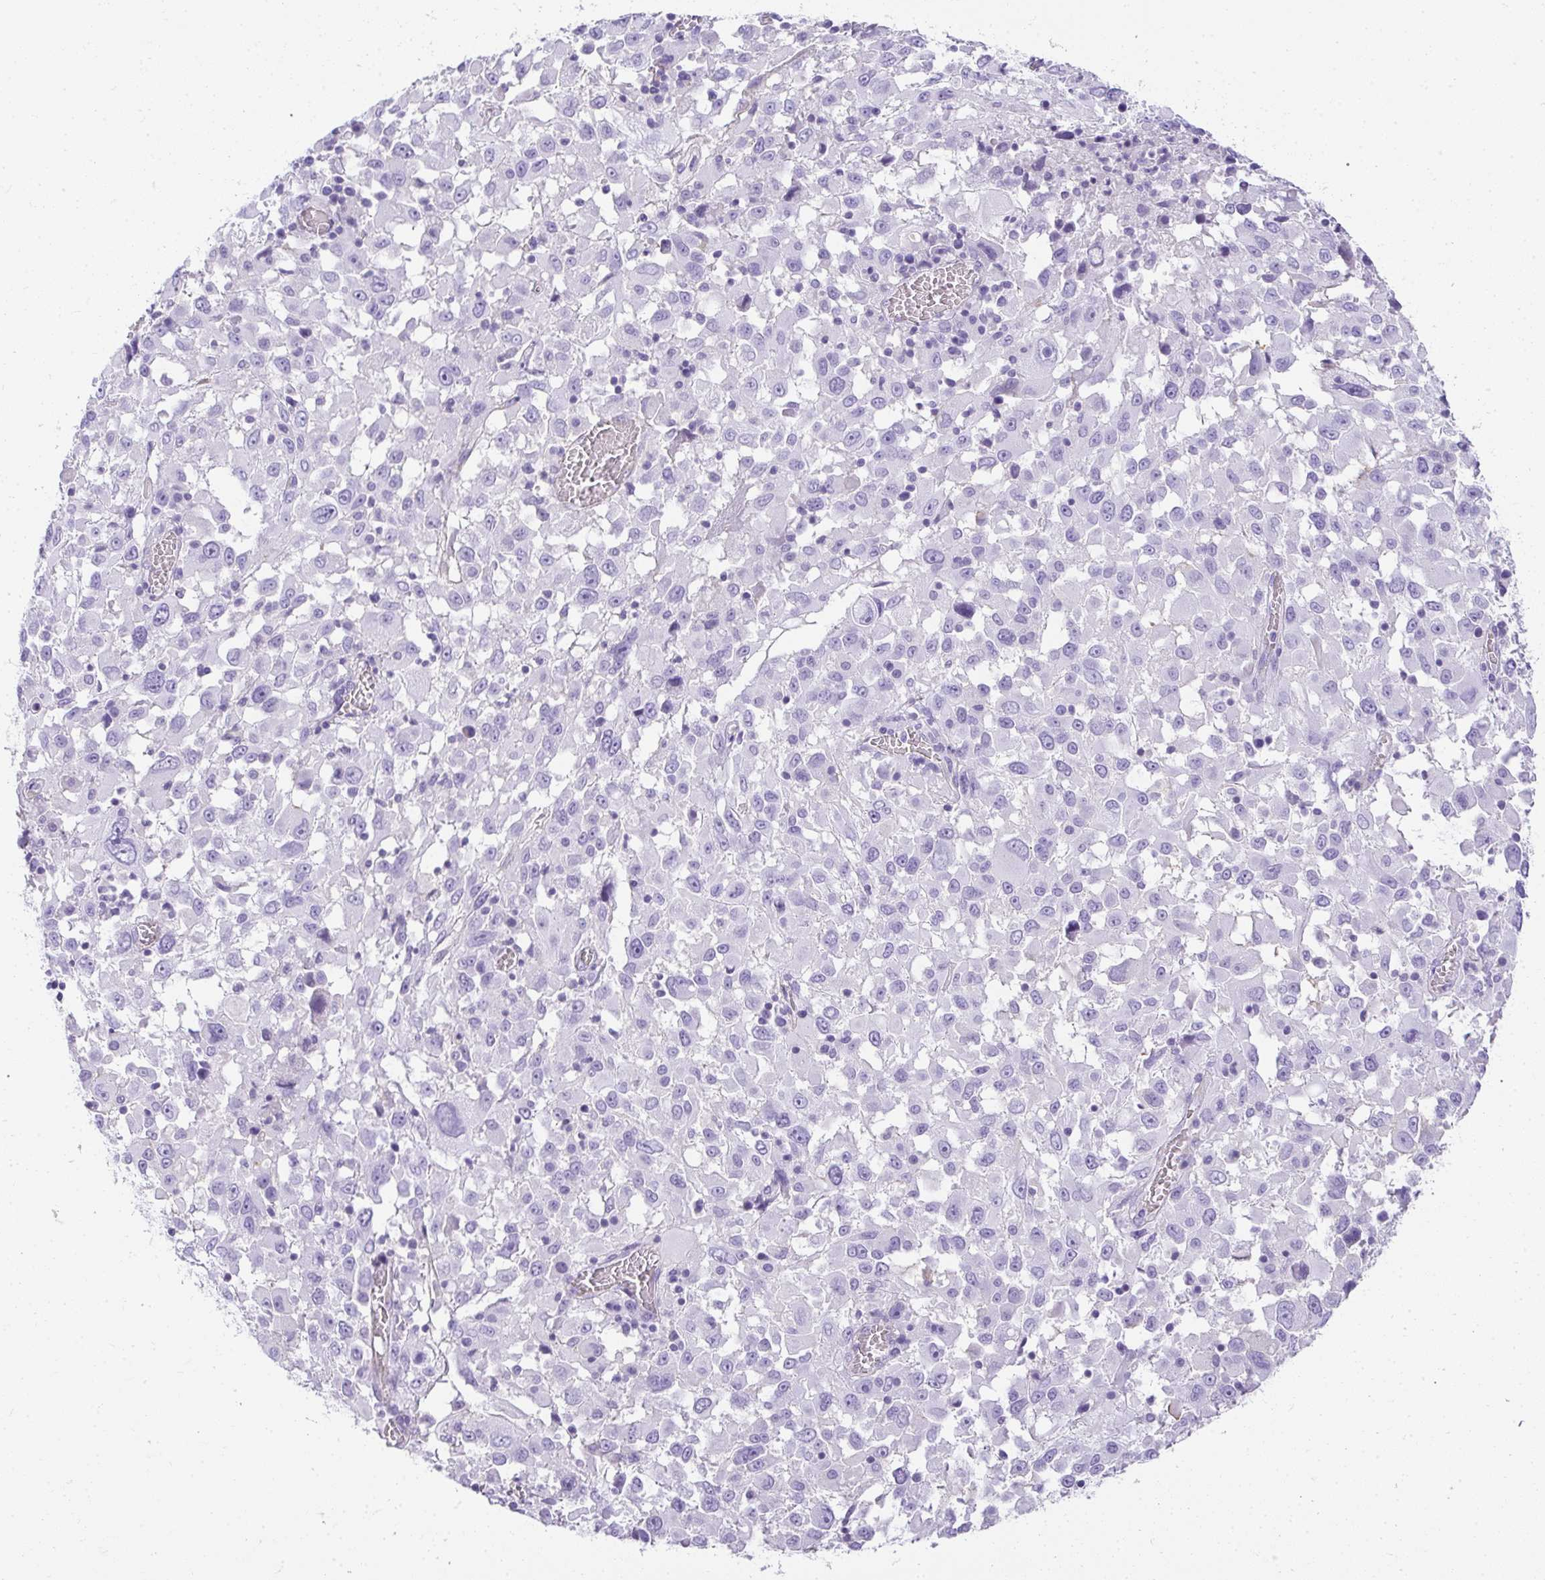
{"staining": {"intensity": "negative", "quantity": "none", "location": "none"}, "tissue": "melanoma", "cell_type": "Tumor cells", "image_type": "cancer", "snomed": [{"axis": "morphology", "description": "Malignant melanoma, Metastatic site"}, {"axis": "topography", "description": "Soft tissue"}], "caption": "Malignant melanoma (metastatic site) was stained to show a protein in brown. There is no significant expression in tumor cells.", "gene": "PLPPR3", "patient": {"sex": "male", "age": 50}}